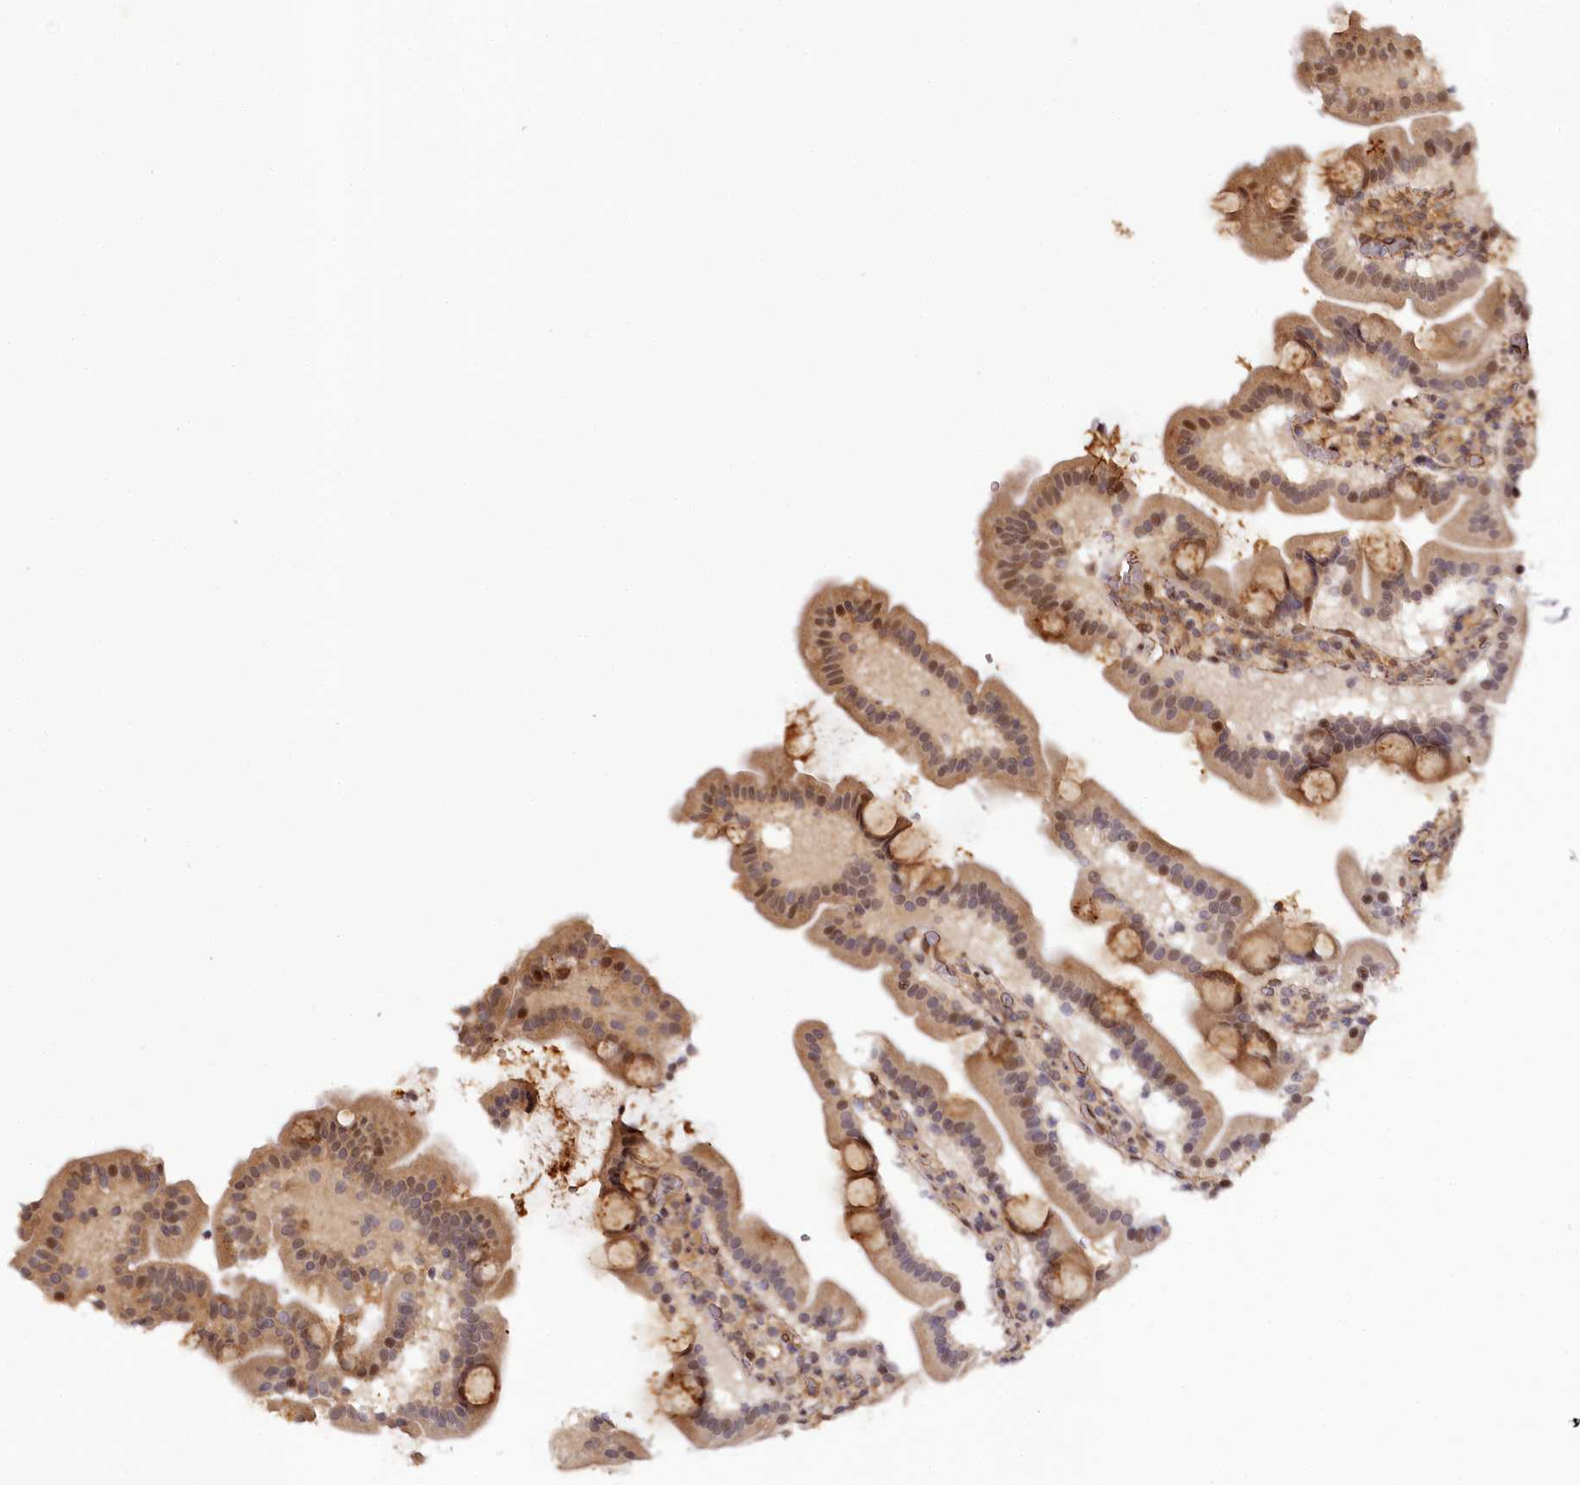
{"staining": {"intensity": "moderate", "quantity": "25%-75%", "location": "cytoplasmic/membranous"}, "tissue": "duodenum", "cell_type": "Glandular cells", "image_type": "normal", "snomed": [{"axis": "morphology", "description": "Normal tissue, NOS"}, {"axis": "topography", "description": "Duodenum"}], "caption": "Immunohistochemical staining of normal duodenum exhibits moderate cytoplasmic/membranous protein expression in about 25%-75% of glandular cells. (Brightfield microscopy of DAB IHC at high magnification).", "gene": "TTC33", "patient": {"sex": "male", "age": 55}}